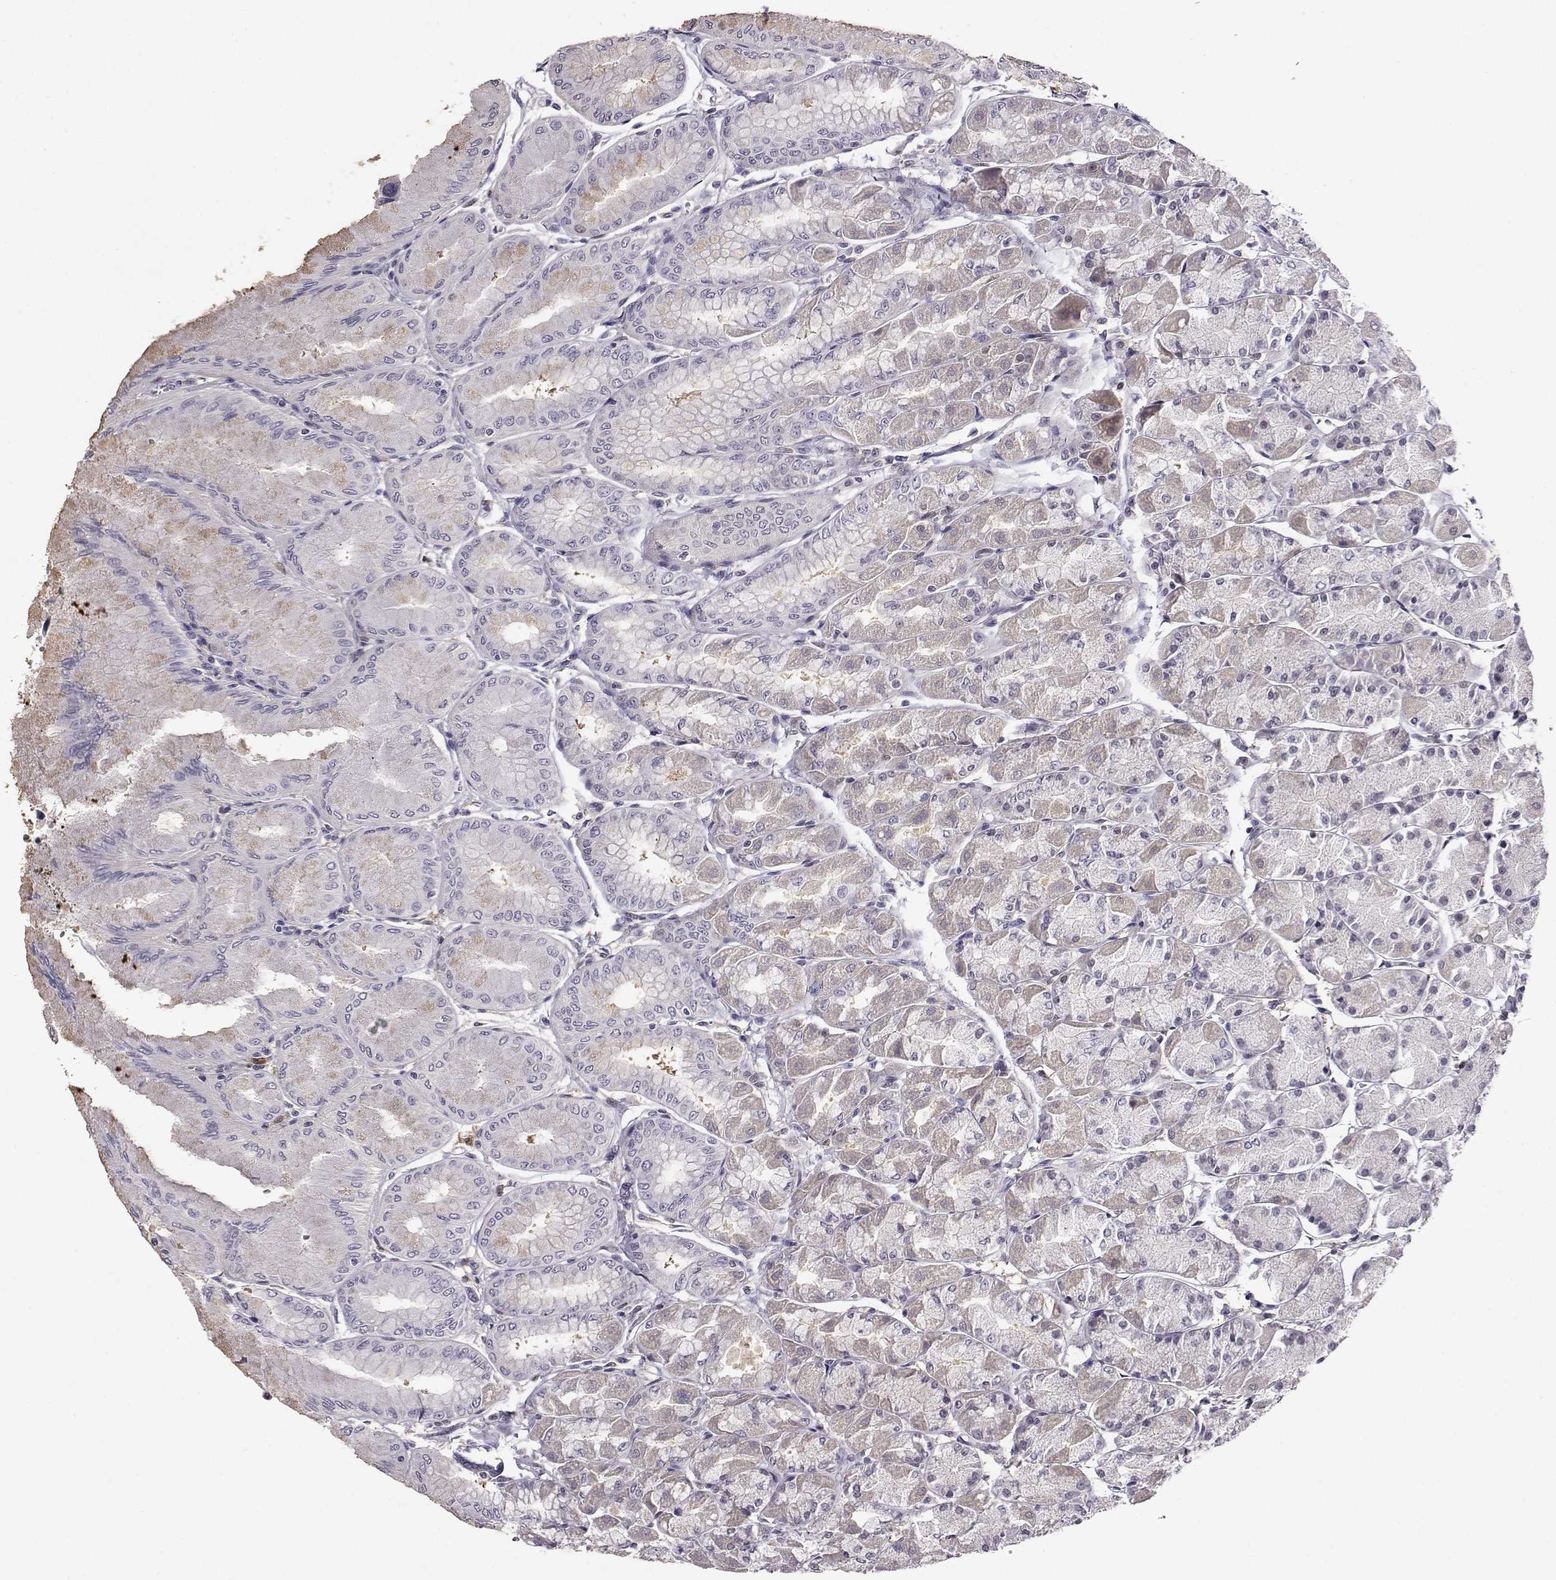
{"staining": {"intensity": "negative", "quantity": "none", "location": "none"}, "tissue": "stomach", "cell_type": "Glandular cells", "image_type": "normal", "snomed": [{"axis": "morphology", "description": "Normal tissue, NOS"}, {"axis": "topography", "description": "Stomach, upper"}], "caption": "The histopathology image shows no significant staining in glandular cells of stomach.", "gene": "AKR1B1", "patient": {"sex": "male", "age": 60}}